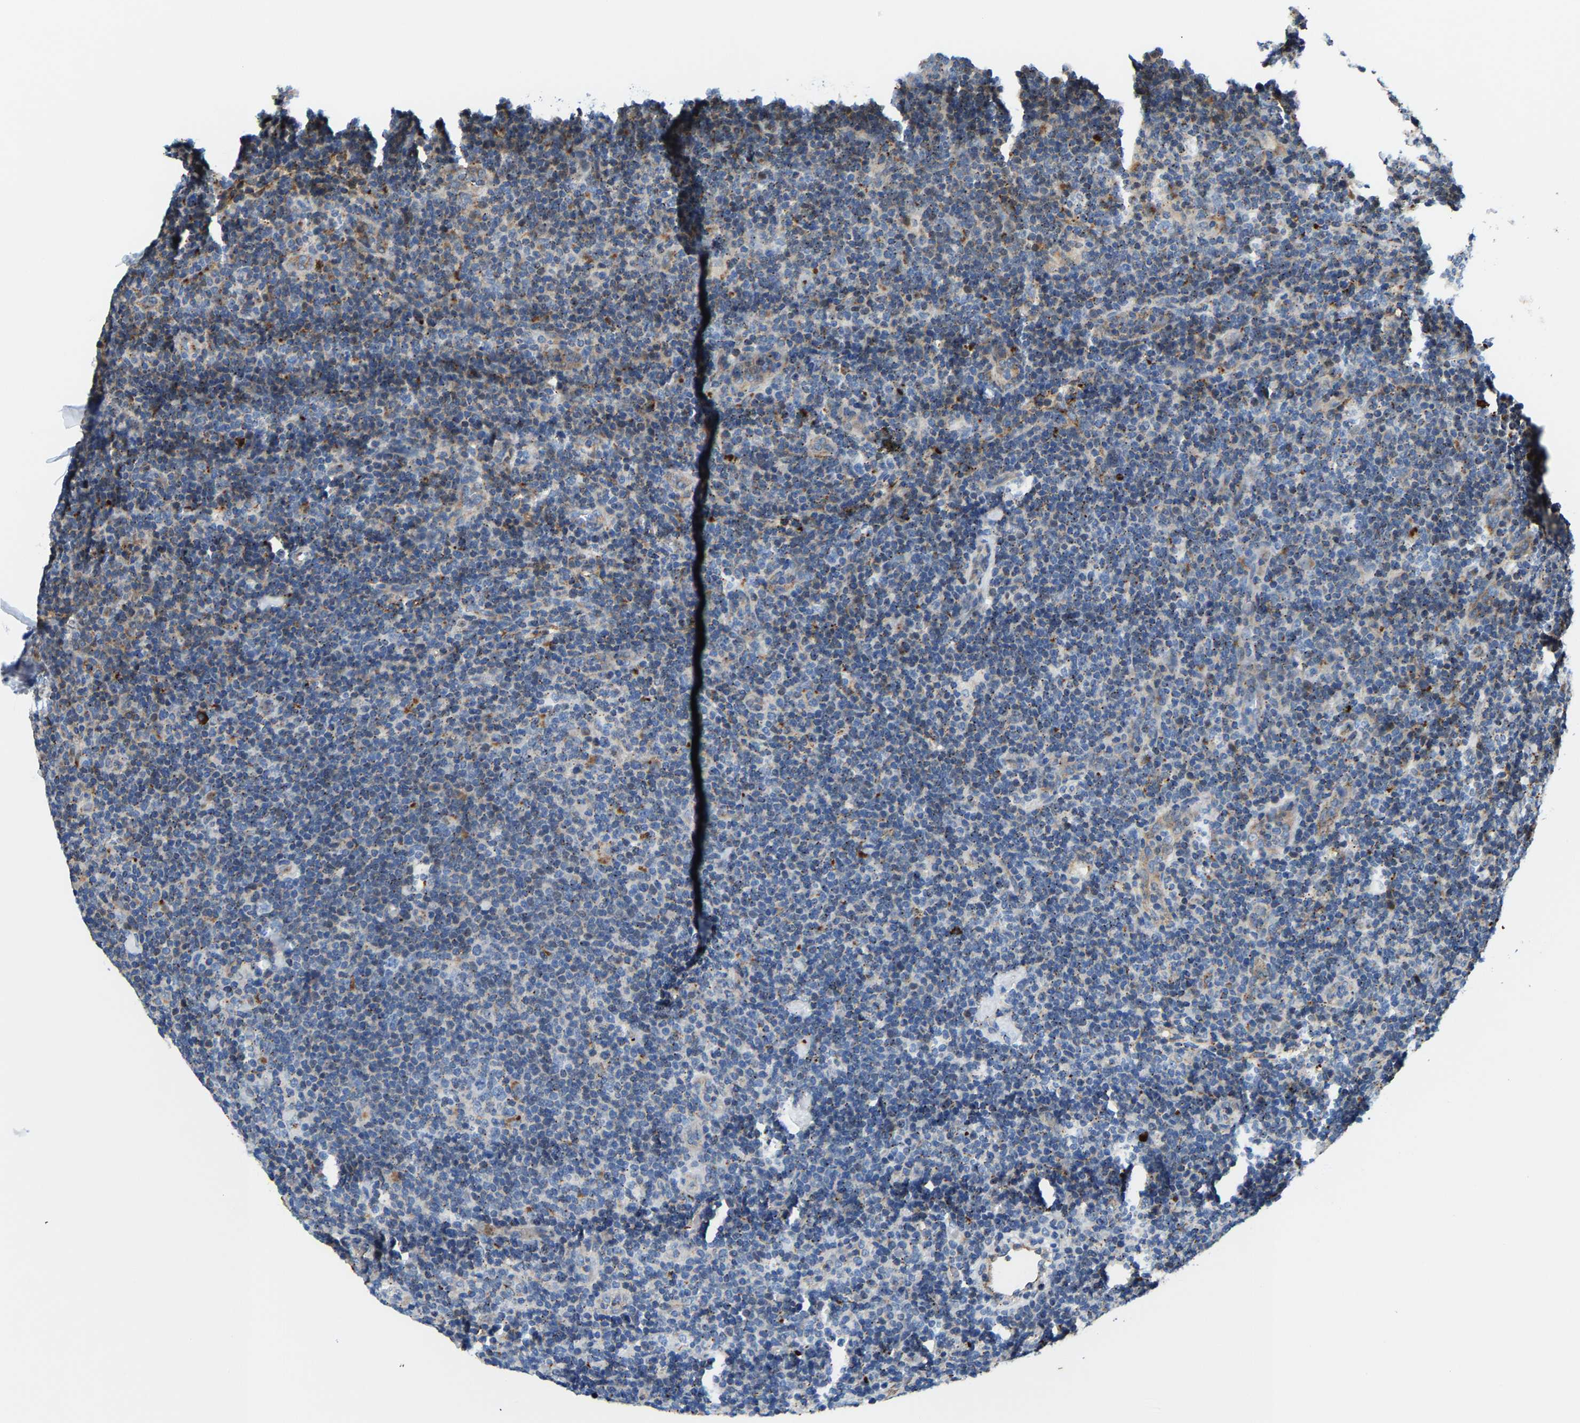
{"staining": {"intensity": "weak", "quantity": "<25%", "location": "cytoplasmic/membranous"}, "tissue": "lymphoma", "cell_type": "Tumor cells", "image_type": "cancer", "snomed": [{"axis": "morphology", "description": "Hodgkin's disease, NOS"}, {"axis": "topography", "description": "Lymph node"}], "caption": "Tumor cells are negative for brown protein staining in lymphoma.", "gene": "DPP7", "patient": {"sex": "female", "age": 57}}